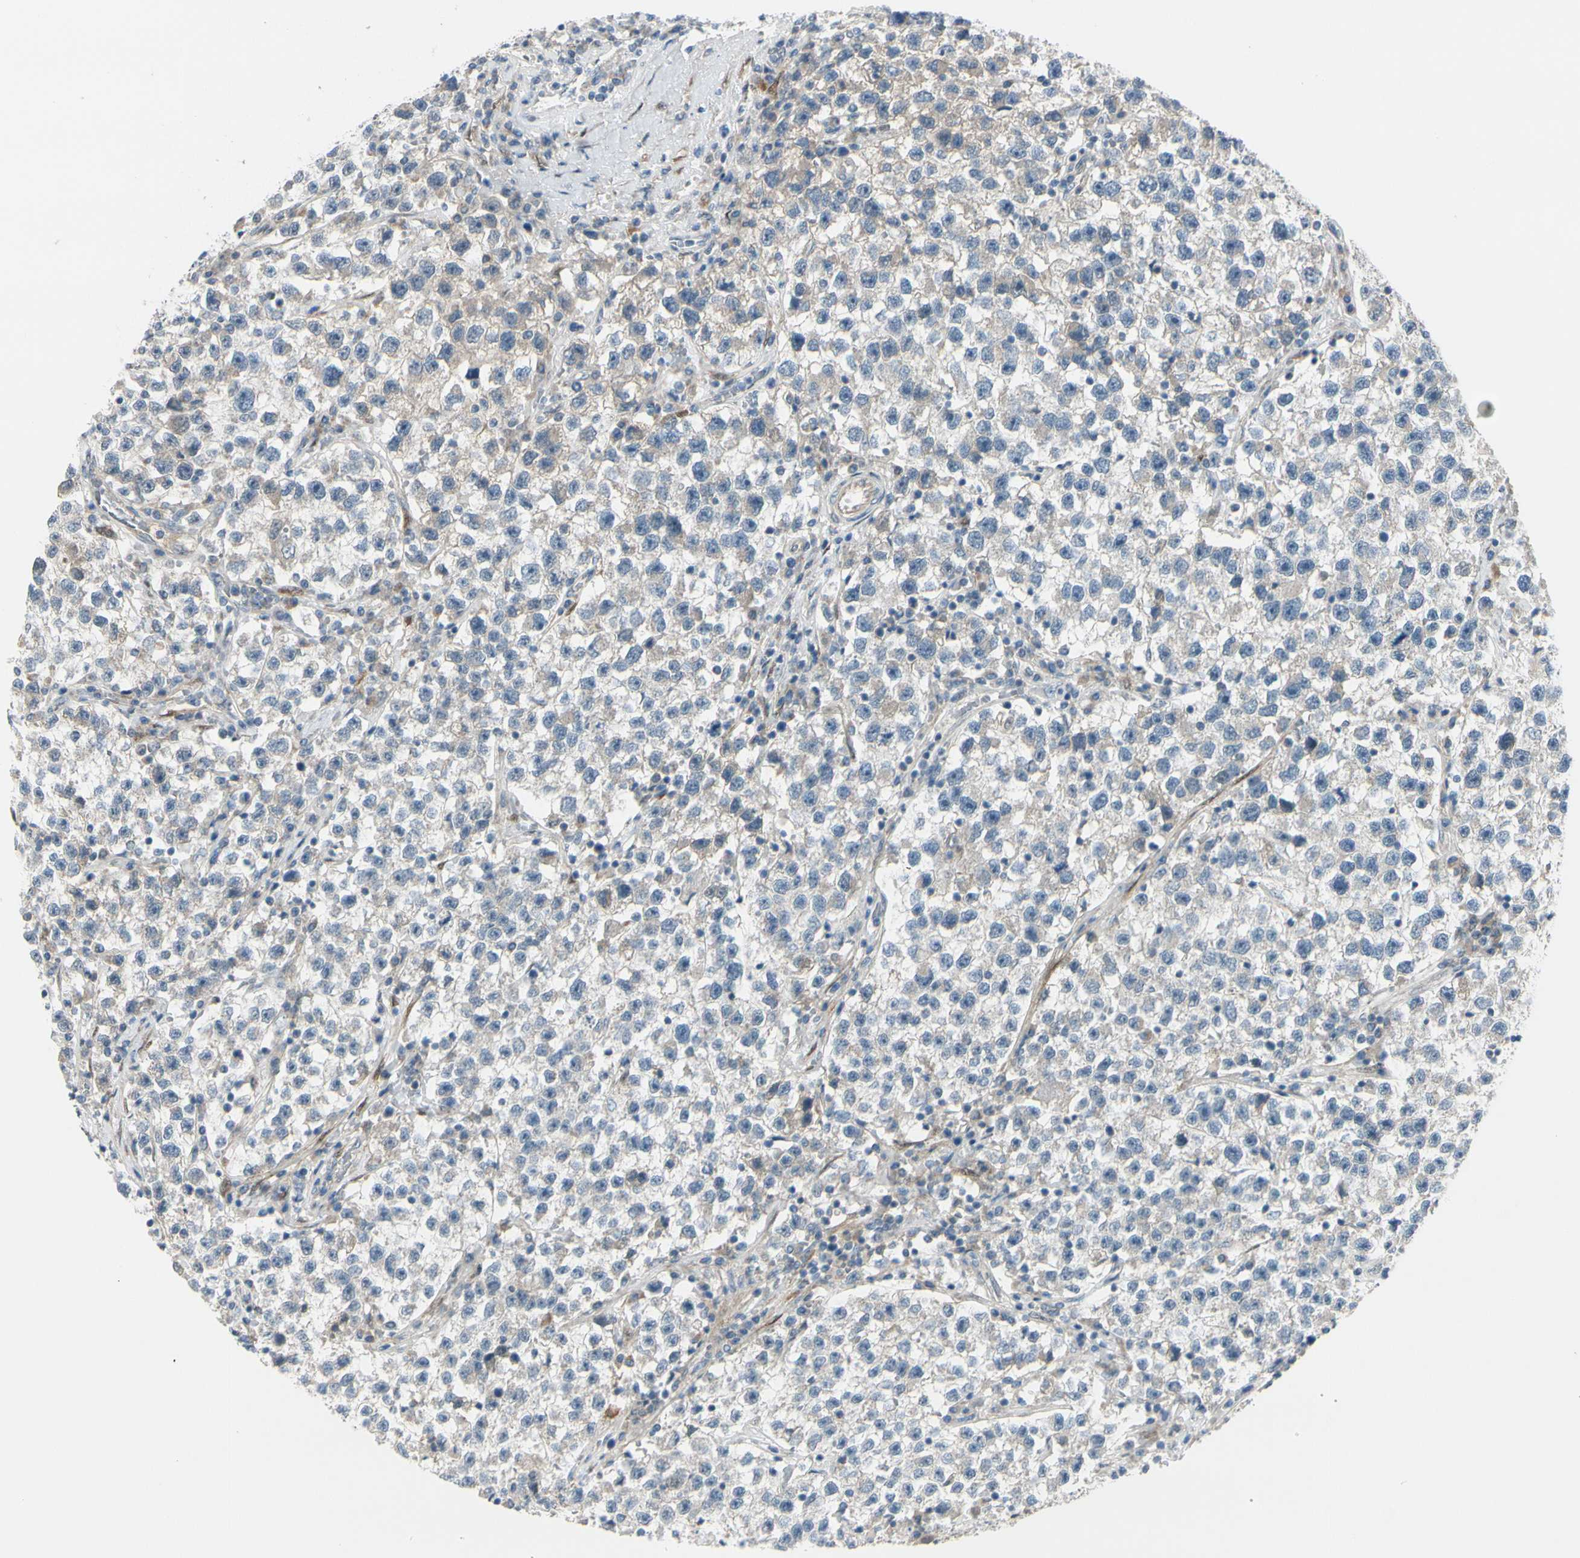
{"staining": {"intensity": "negative", "quantity": "none", "location": "none"}, "tissue": "testis cancer", "cell_type": "Tumor cells", "image_type": "cancer", "snomed": [{"axis": "morphology", "description": "Seminoma, NOS"}, {"axis": "topography", "description": "Testis"}], "caption": "Tumor cells are negative for protein expression in human testis cancer (seminoma).", "gene": "FHL2", "patient": {"sex": "male", "age": 22}}